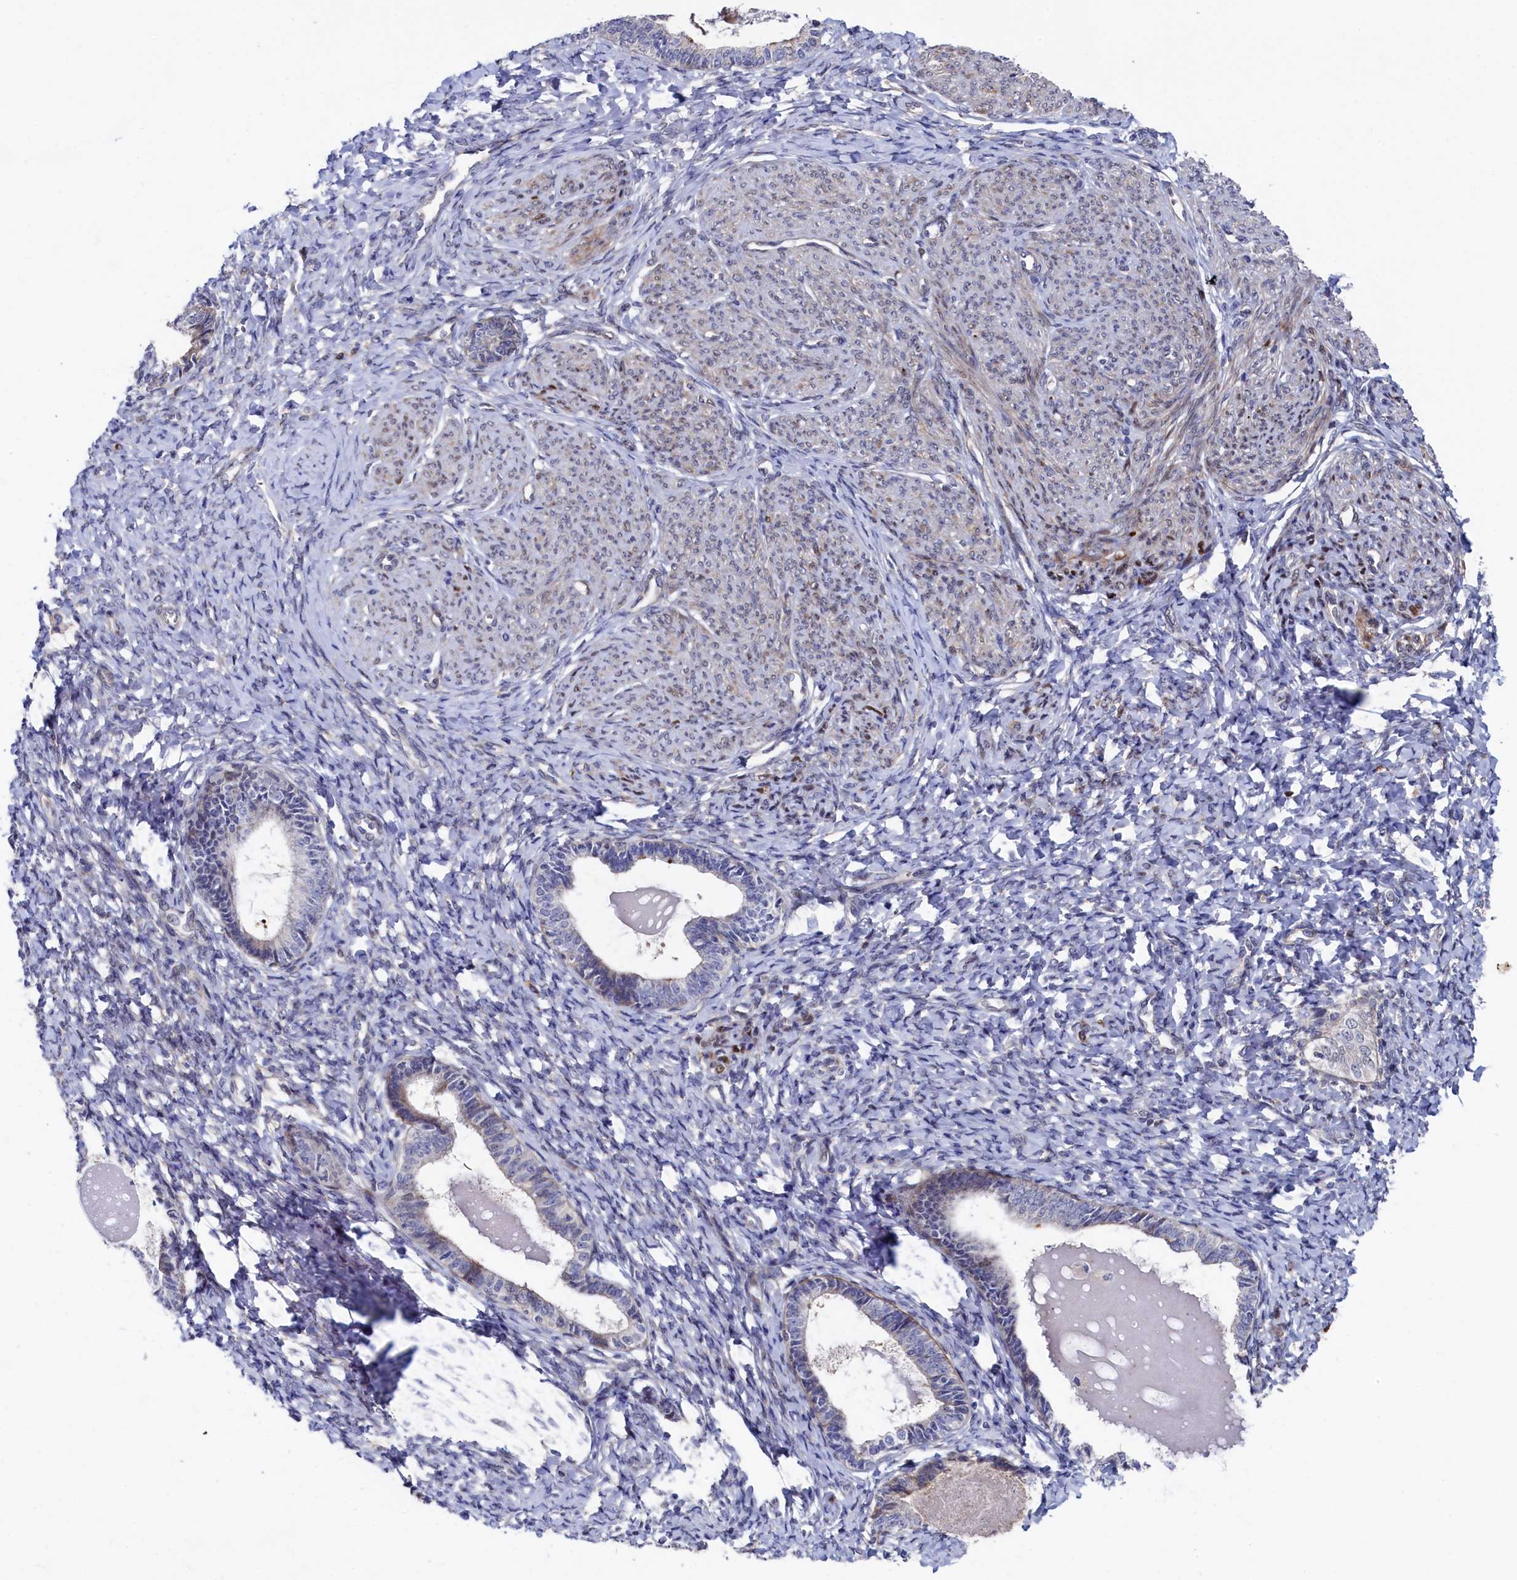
{"staining": {"intensity": "negative", "quantity": "none", "location": "none"}, "tissue": "endometrium", "cell_type": "Cells in endometrial stroma", "image_type": "normal", "snomed": [{"axis": "morphology", "description": "Normal tissue, NOS"}, {"axis": "topography", "description": "Endometrium"}], "caption": "A high-resolution image shows IHC staining of benign endometrium, which displays no significant staining in cells in endometrial stroma.", "gene": "ZNF891", "patient": {"sex": "female", "age": 72}}